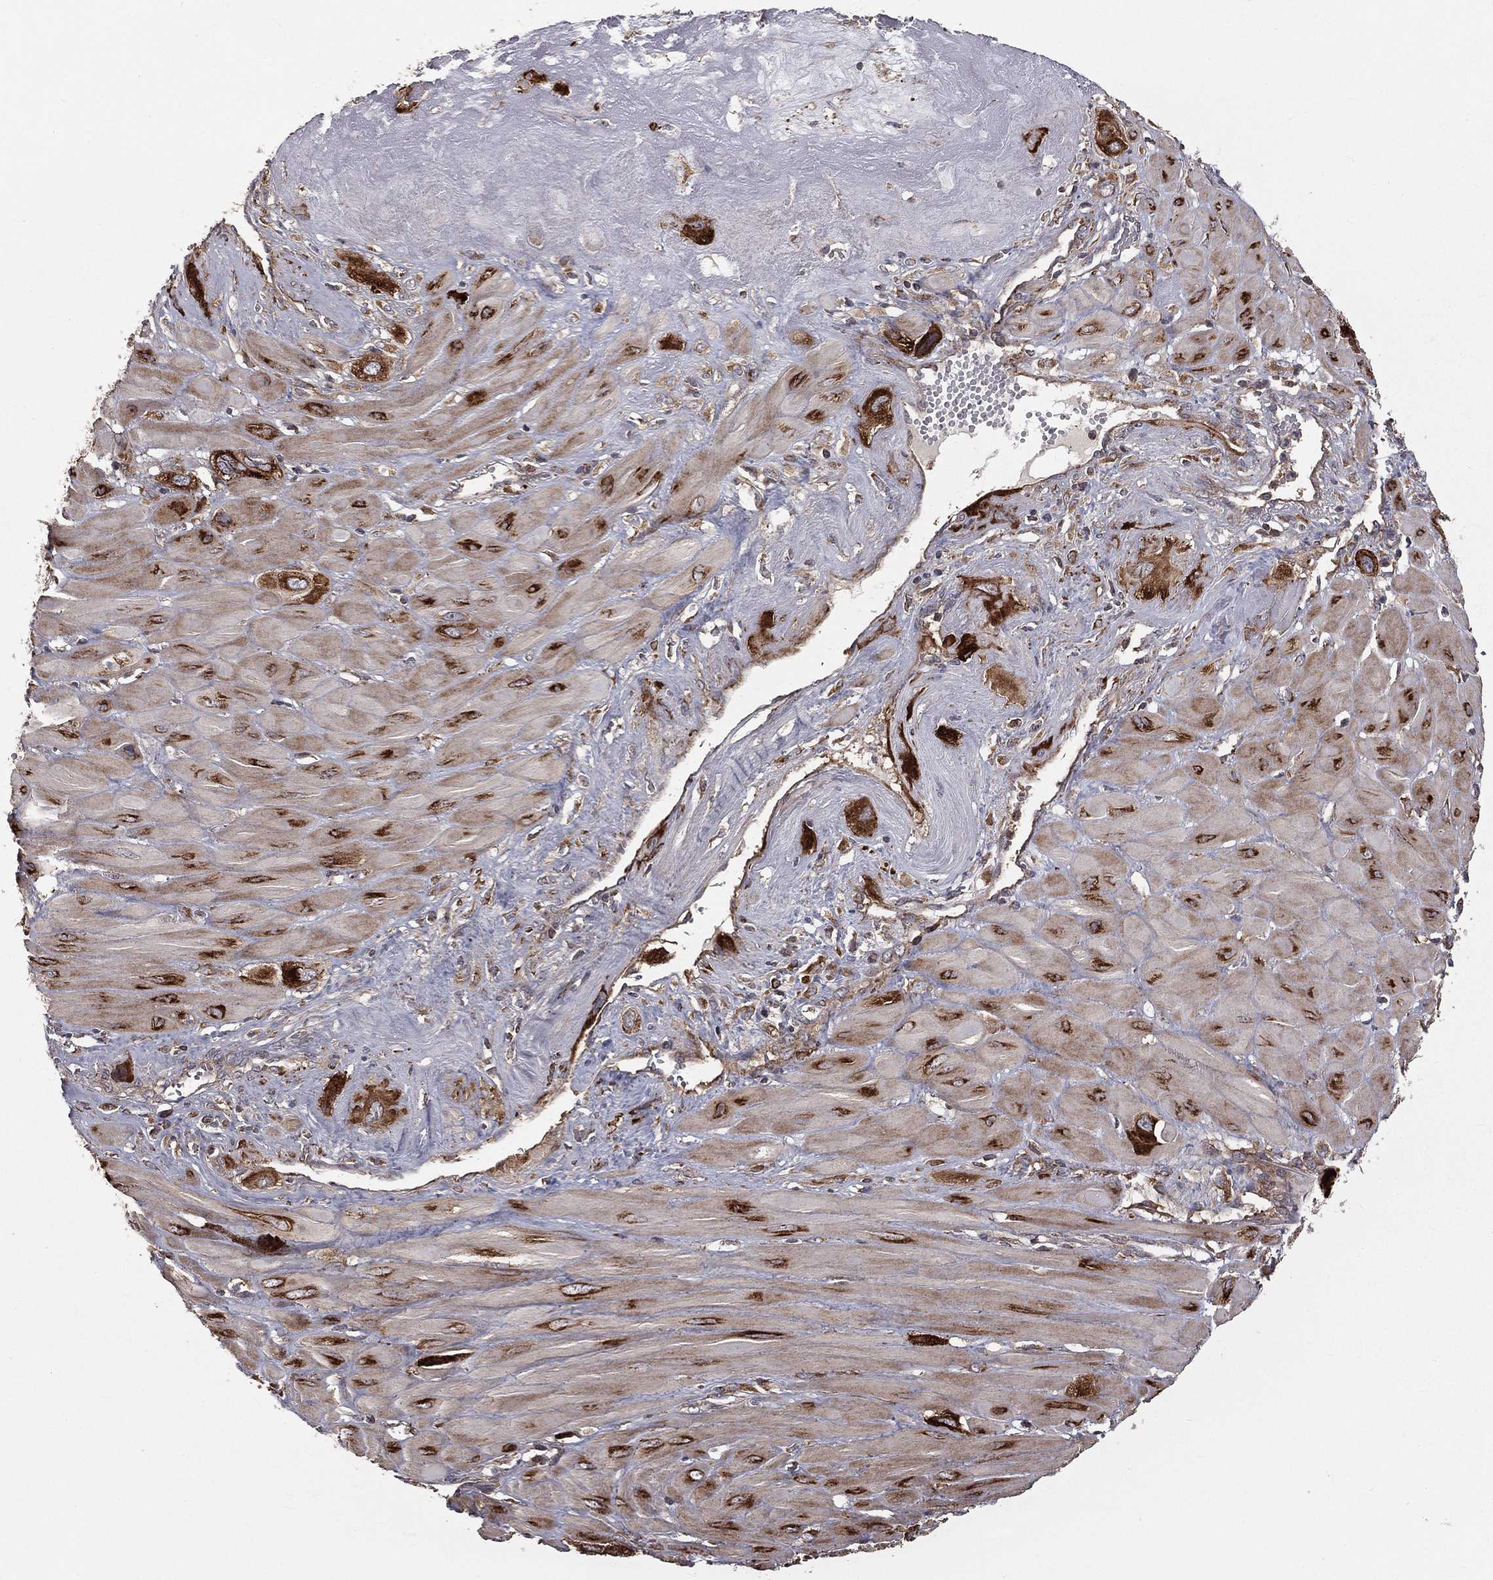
{"staining": {"intensity": "strong", "quantity": "25%-75%", "location": "cytoplasmic/membranous"}, "tissue": "cervical cancer", "cell_type": "Tumor cells", "image_type": "cancer", "snomed": [{"axis": "morphology", "description": "Squamous cell carcinoma, NOS"}, {"axis": "topography", "description": "Cervix"}], "caption": "Brown immunohistochemical staining in human cervical cancer (squamous cell carcinoma) reveals strong cytoplasmic/membranous staining in about 25%-75% of tumor cells.", "gene": "OLFML1", "patient": {"sex": "female", "age": 34}}